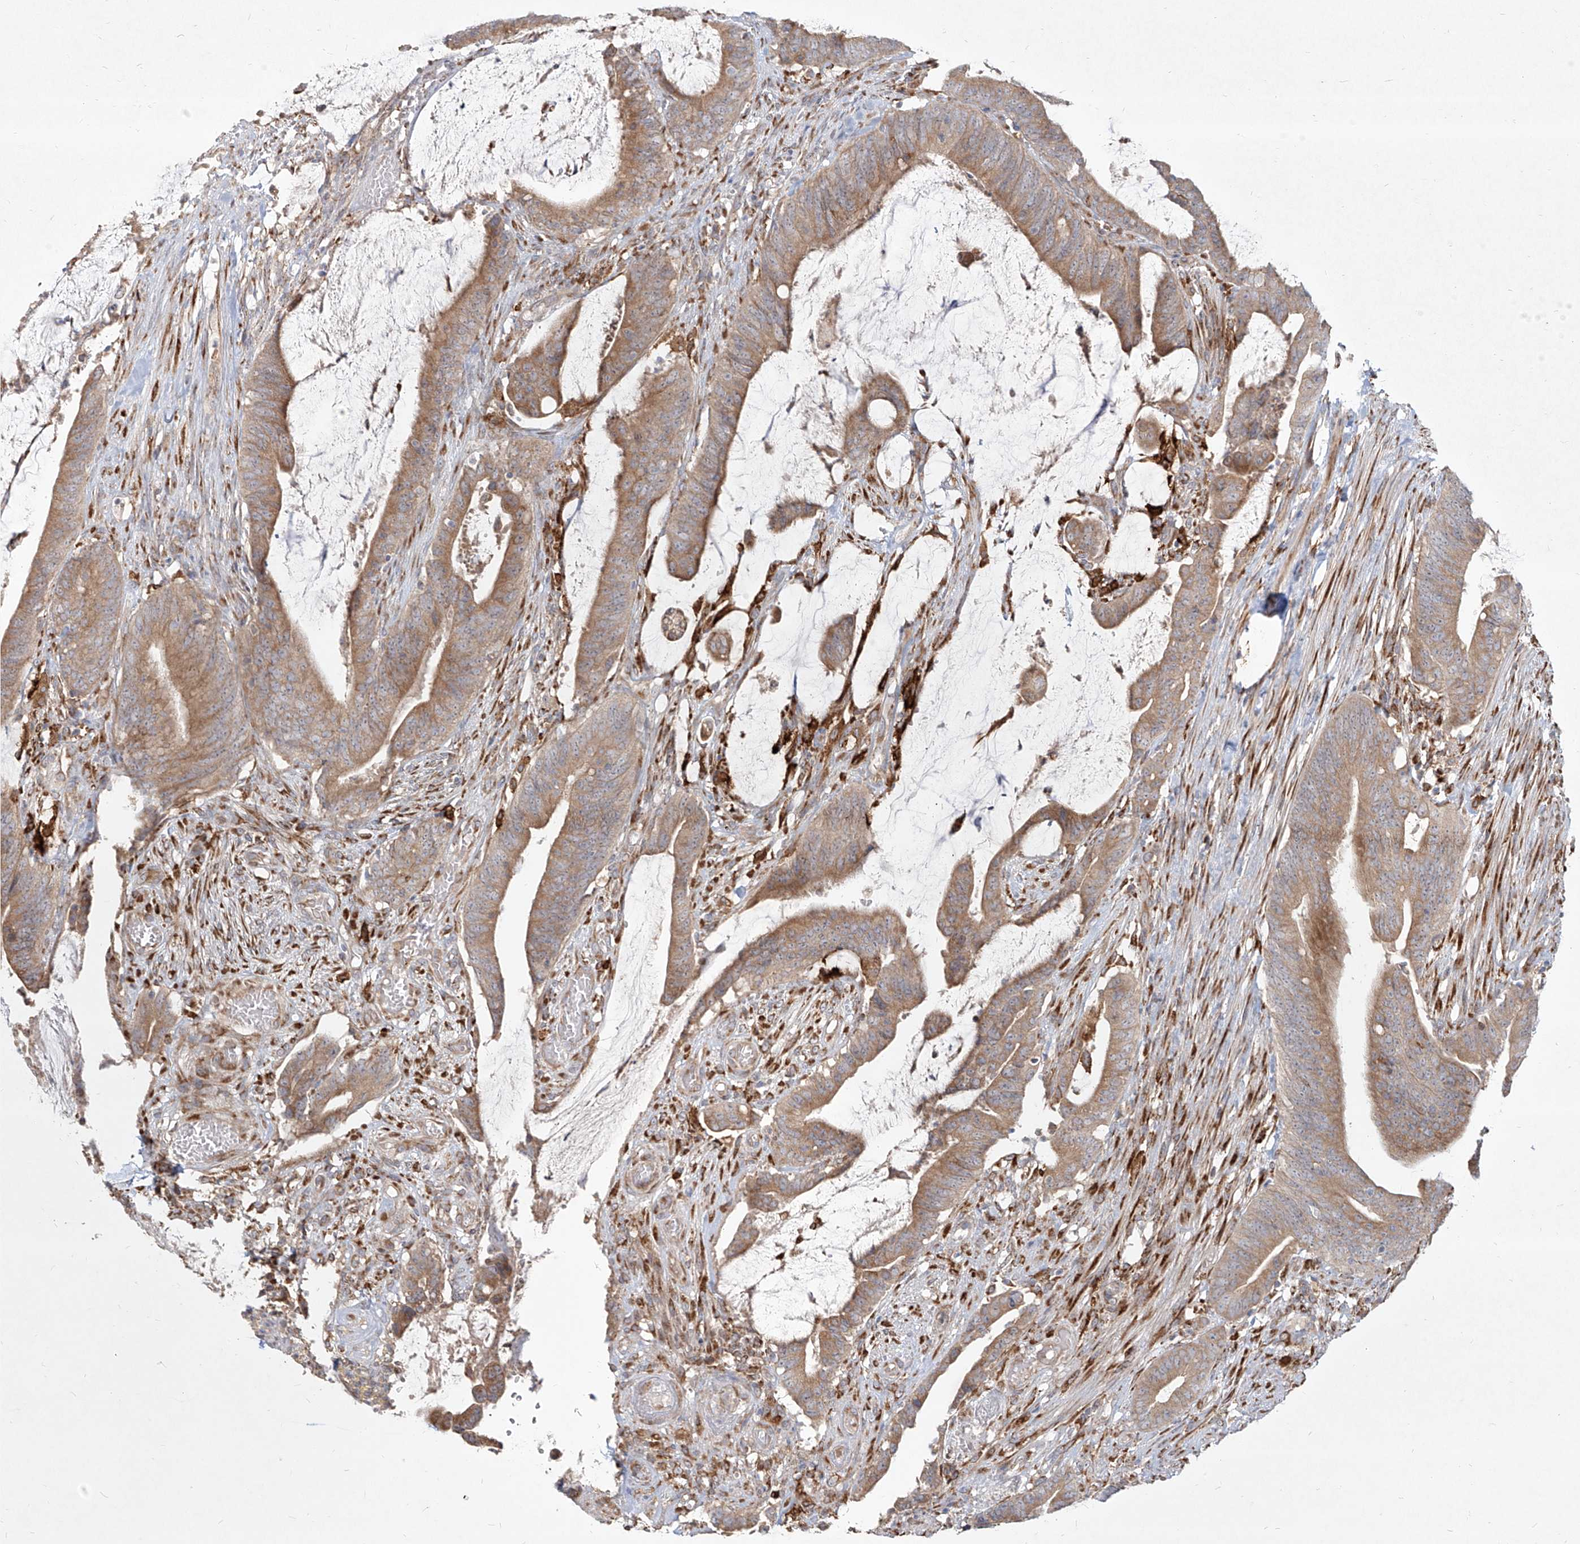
{"staining": {"intensity": "moderate", "quantity": ">75%", "location": "cytoplasmic/membranous"}, "tissue": "colorectal cancer", "cell_type": "Tumor cells", "image_type": "cancer", "snomed": [{"axis": "morphology", "description": "Adenocarcinoma, NOS"}, {"axis": "topography", "description": "Rectum"}], "caption": "Colorectal cancer stained with a protein marker reveals moderate staining in tumor cells.", "gene": "CD209", "patient": {"sex": "female", "age": 66}}